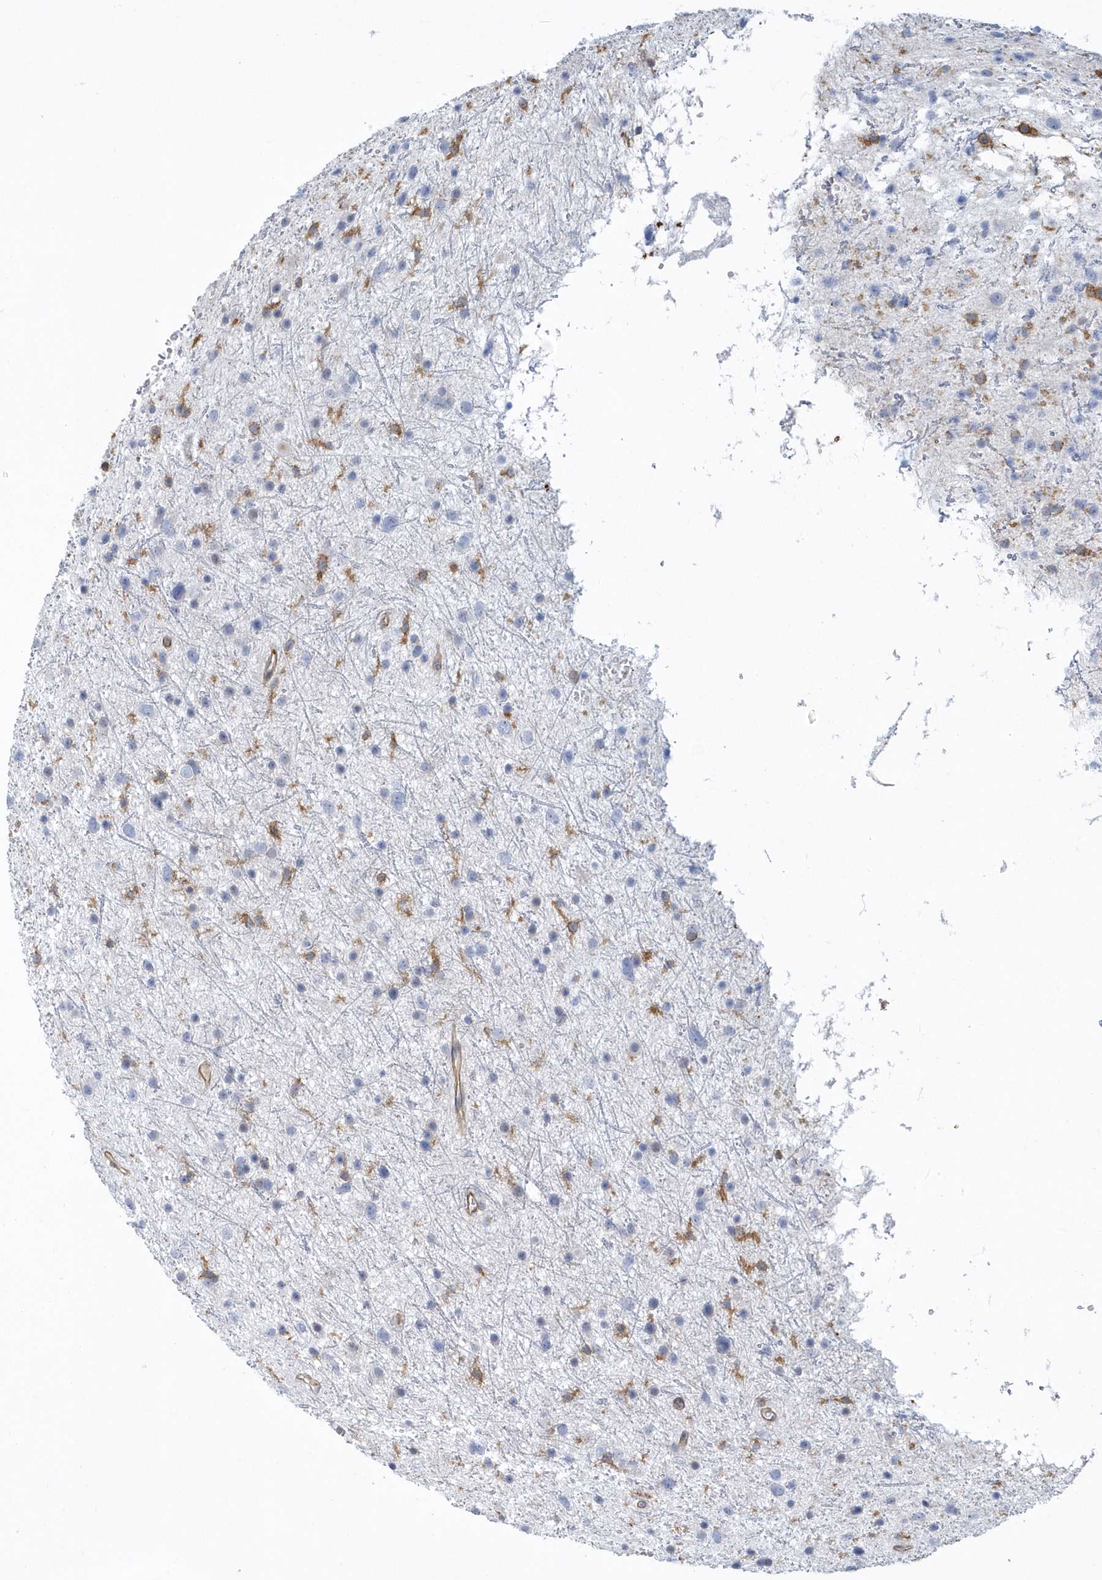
{"staining": {"intensity": "negative", "quantity": "none", "location": "none"}, "tissue": "glioma", "cell_type": "Tumor cells", "image_type": "cancer", "snomed": [{"axis": "morphology", "description": "Glioma, malignant, Low grade"}, {"axis": "topography", "description": "Cerebral cortex"}], "caption": "Histopathology image shows no protein positivity in tumor cells of glioma tissue.", "gene": "ARAP2", "patient": {"sex": "female", "age": 39}}